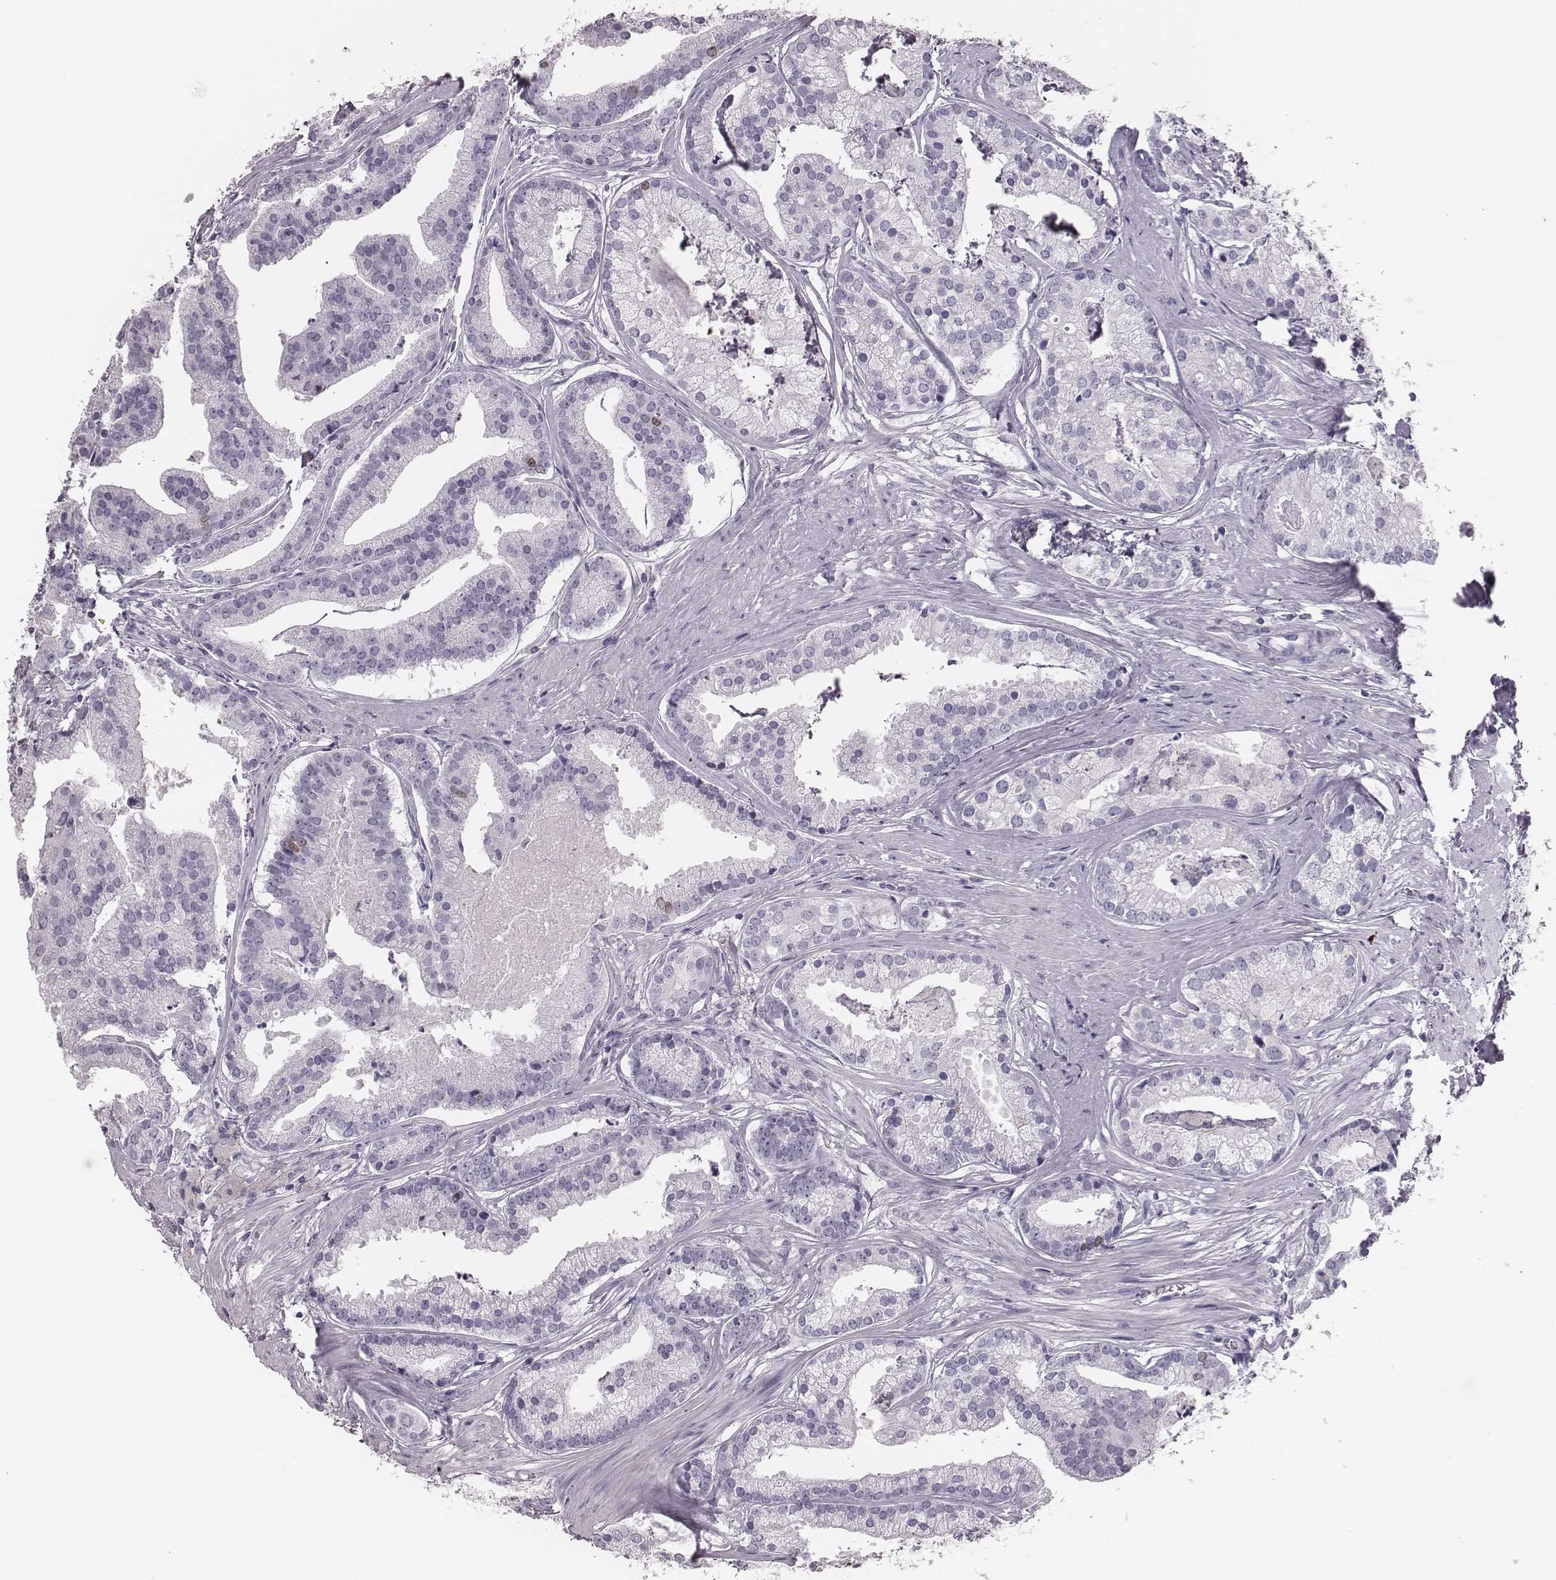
{"staining": {"intensity": "negative", "quantity": "none", "location": "none"}, "tissue": "prostate cancer", "cell_type": "Tumor cells", "image_type": "cancer", "snomed": [{"axis": "morphology", "description": "Adenocarcinoma, NOS"}, {"axis": "topography", "description": "Prostate and seminal vesicle, NOS"}, {"axis": "topography", "description": "Prostate"}], "caption": "DAB (3,3'-diaminobenzidine) immunohistochemical staining of human adenocarcinoma (prostate) exhibits no significant staining in tumor cells. Brightfield microscopy of immunohistochemistry stained with DAB (3,3'-diaminobenzidine) (brown) and hematoxylin (blue), captured at high magnification.", "gene": "H1-6", "patient": {"sex": "male", "age": 44}}